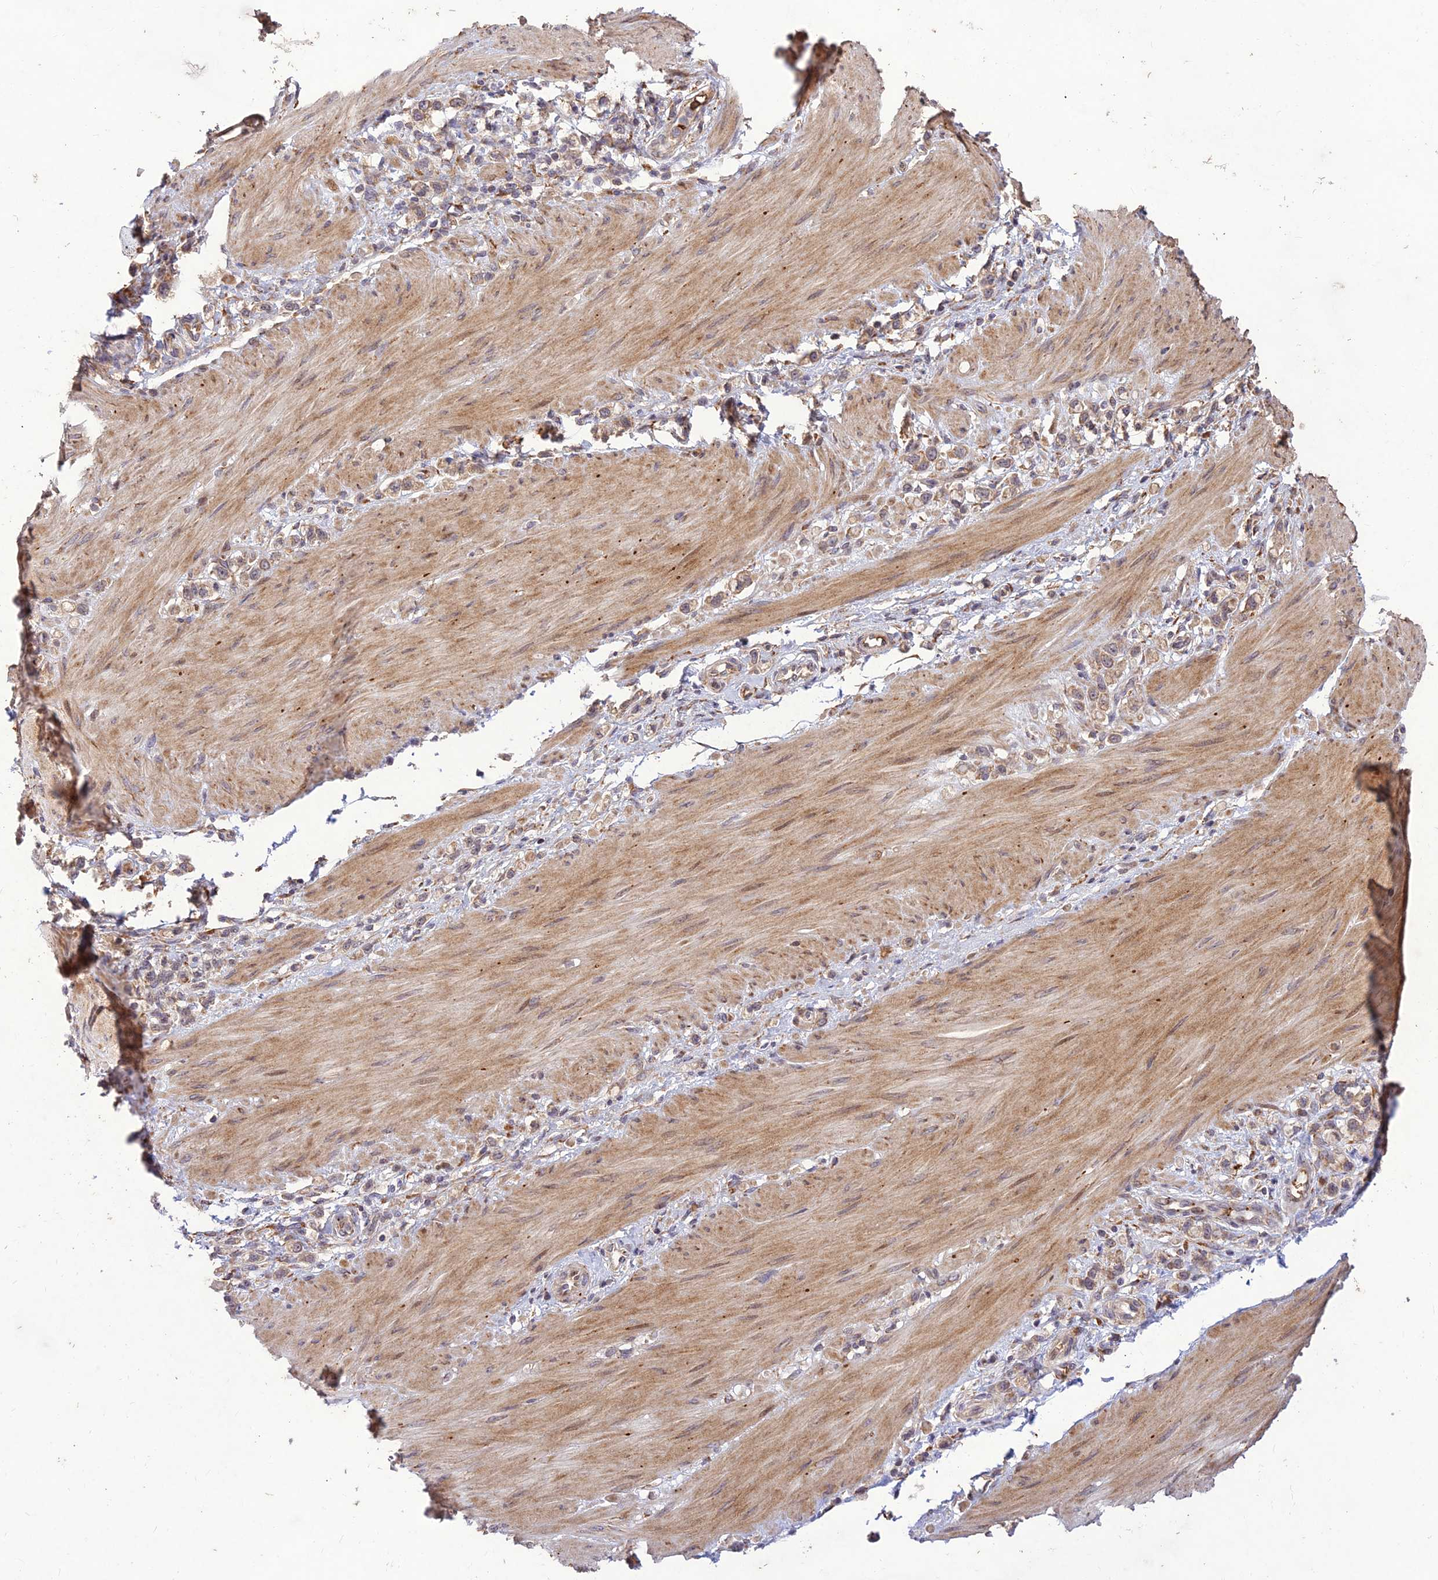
{"staining": {"intensity": "weak", "quantity": "25%-75%", "location": "cytoplasmic/membranous"}, "tissue": "stomach cancer", "cell_type": "Tumor cells", "image_type": "cancer", "snomed": [{"axis": "morphology", "description": "Adenocarcinoma, NOS"}, {"axis": "topography", "description": "Stomach"}], "caption": "Immunohistochemistry (IHC) photomicrograph of human stomach adenocarcinoma stained for a protein (brown), which demonstrates low levels of weak cytoplasmic/membranous staining in approximately 25%-75% of tumor cells.", "gene": "PPP1R11", "patient": {"sex": "female", "age": 65}}